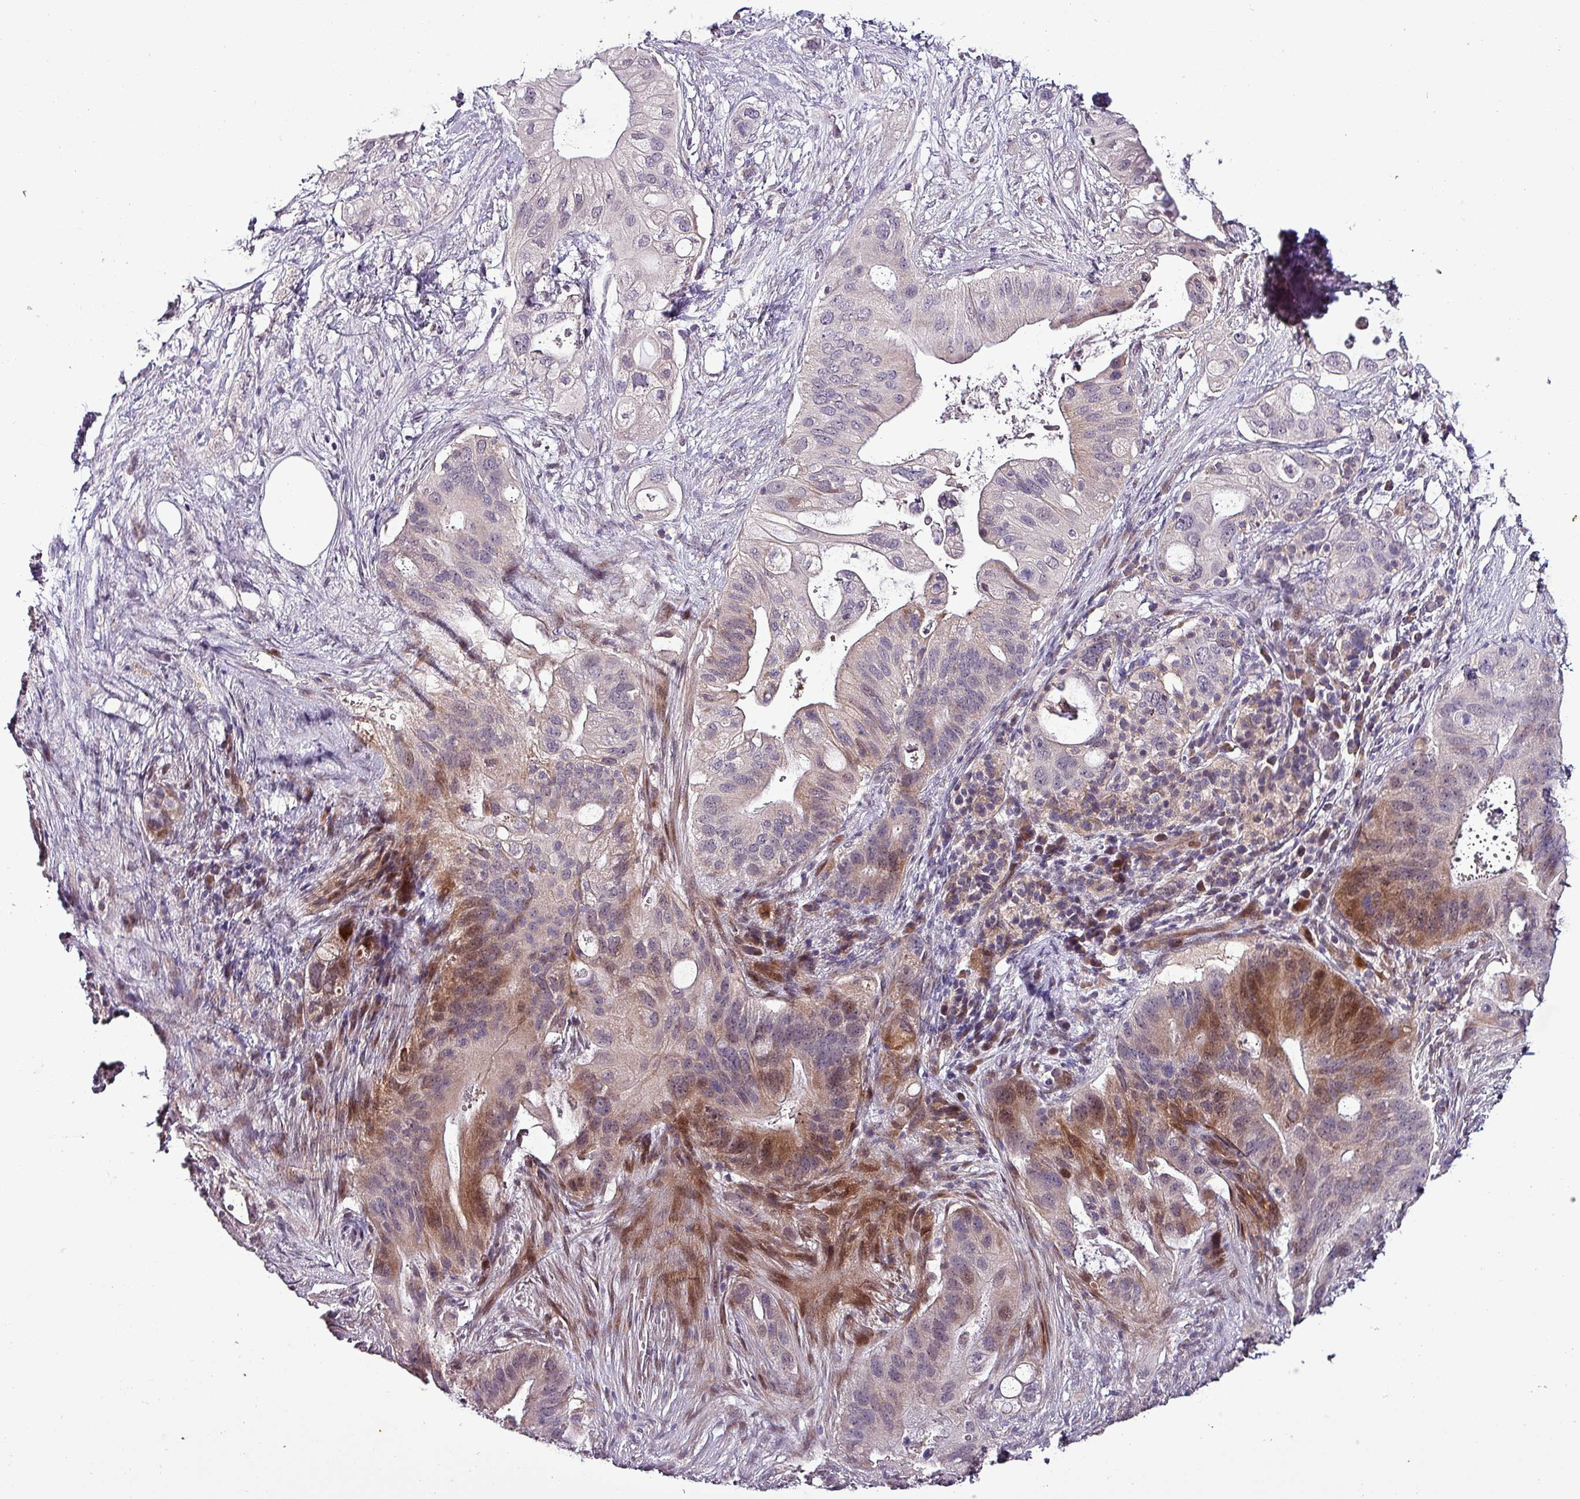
{"staining": {"intensity": "moderate", "quantity": "<25%", "location": "cytoplasmic/membranous,nuclear"}, "tissue": "pancreatic cancer", "cell_type": "Tumor cells", "image_type": "cancer", "snomed": [{"axis": "morphology", "description": "Adenocarcinoma, NOS"}, {"axis": "topography", "description": "Pancreas"}], "caption": "Tumor cells reveal low levels of moderate cytoplasmic/membranous and nuclear positivity in approximately <25% of cells in pancreatic adenocarcinoma.", "gene": "GRAPL", "patient": {"sex": "female", "age": 72}}